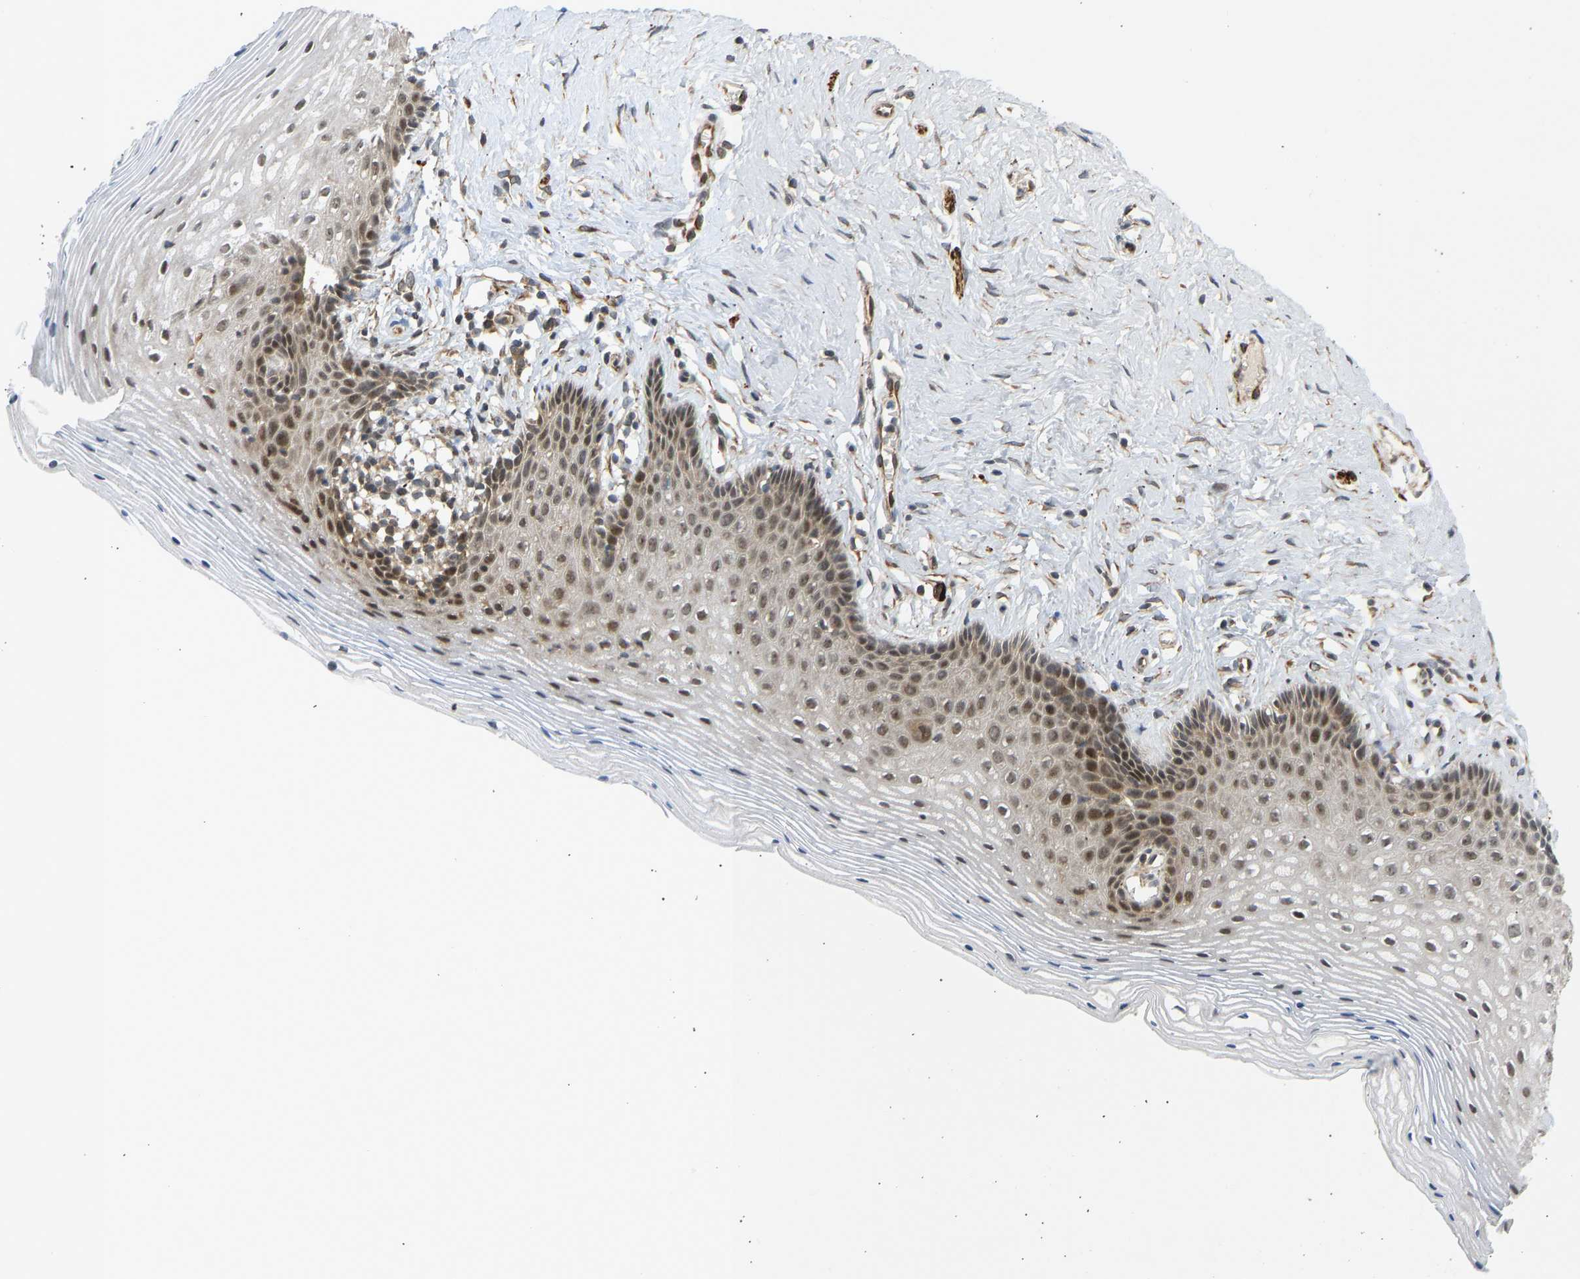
{"staining": {"intensity": "moderate", "quantity": "25%-75%", "location": "nuclear"}, "tissue": "vagina", "cell_type": "Squamous epithelial cells", "image_type": "normal", "snomed": [{"axis": "morphology", "description": "Normal tissue, NOS"}, {"axis": "topography", "description": "Vagina"}], "caption": "Squamous epithelial cells demonstrate medium levels of moderate nuclear expression in approximately 25%-75% of cells in benign human vagina. Nuclei are stained in blue.", "gene": "BAG1", "patient": {"sex": "female", "age": 32}}